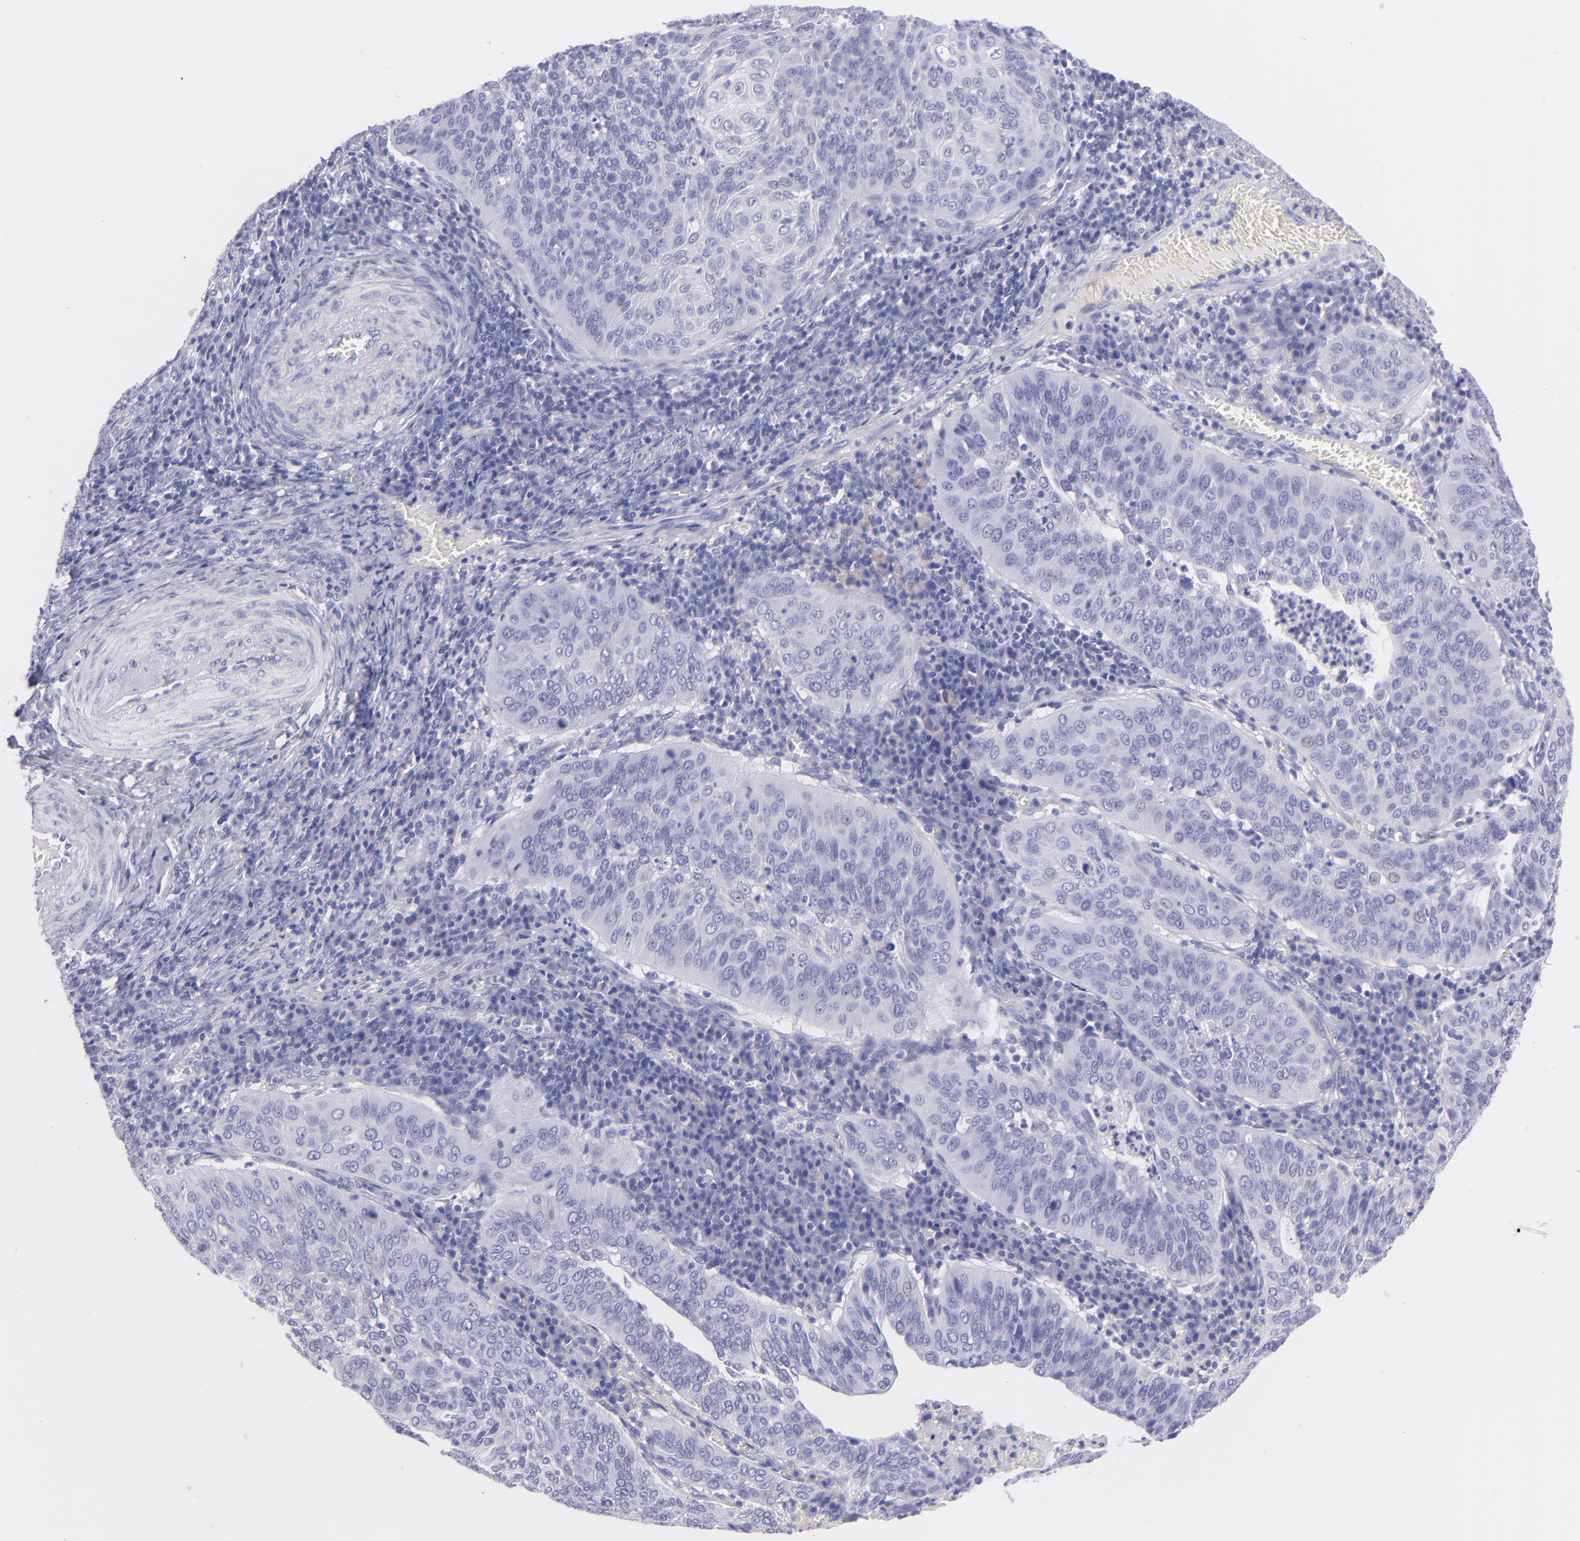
{"staining": {"intensity": "negative", "quantity": "none", "location": "none"}, "tissue": "cervical cancer", "cell_type": "Tumor cells", "image_type": "cancer", "snomed": [{"axis": "morphology", "description": "Squamous cell carcinoma, NOS"}, {"axis": "topography", "description": "Cervix"}], "caption": "A histopathology image of human squamous cell carcinoma (cervical) is negative for staining in tumor cells.", "gene": "CNP", "patient": {"sex": "female", "age": 39}}